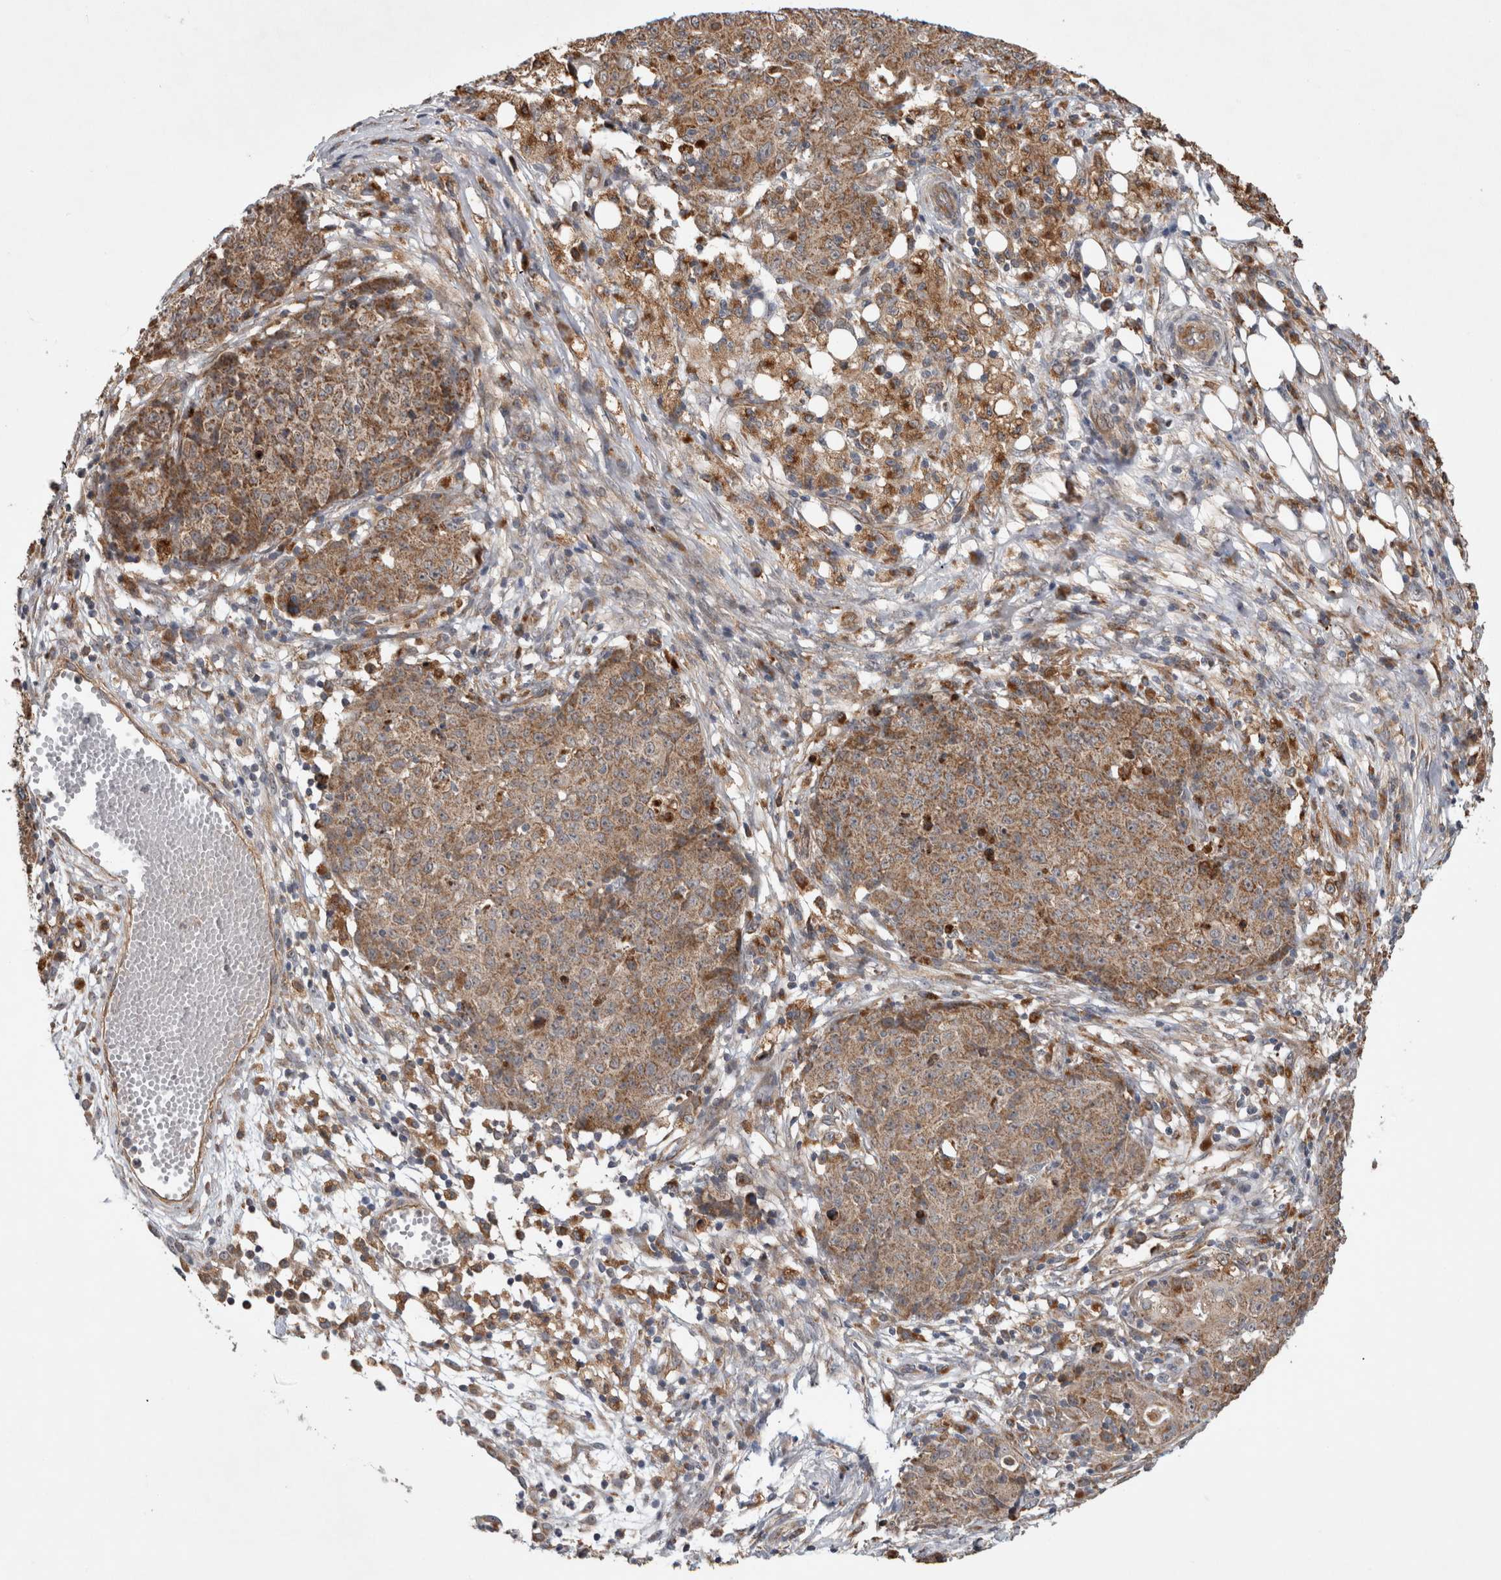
{"staining": {"intensity": "moderate", "quantity": ">75%", "location": "cytoplasmic/membranous"}, "tissue": "ovarian cancer", "cell_type": "Tumor cells", "image_type": "cancer", "snomed": [{"axis": "morphology", "description": "Carcinoma, endometroid"}, {"axis": "topography", "description": "Ovary"}], "caption": "Moderate cytoplasmic/membranous staining is appreciated in approximately >75% of tumor cells in endometroid carcinoma (ovarian).", "gene": "ADGRL3", "patient": {"sex": "female", "age": 42}}